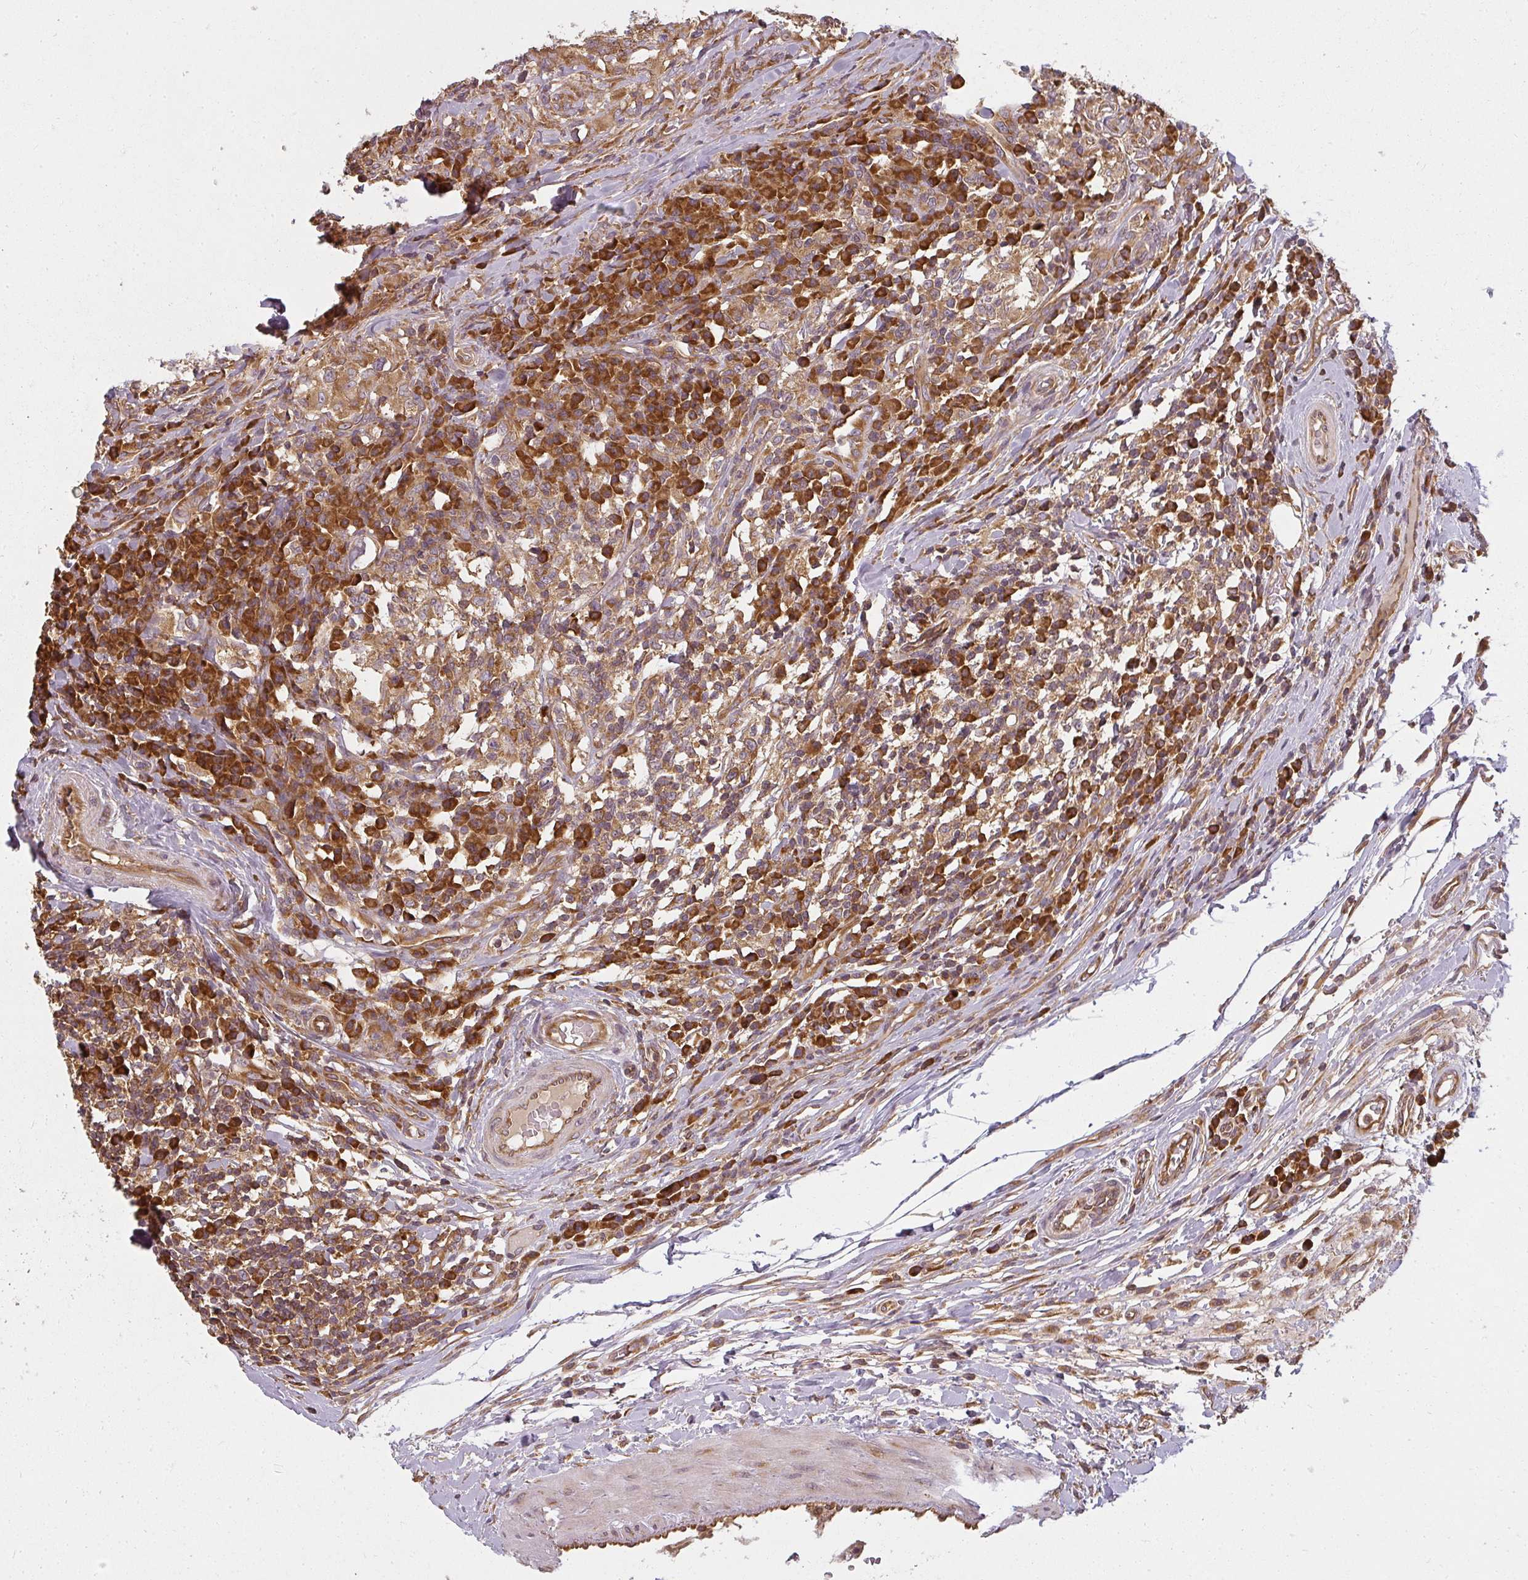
{"staining": {"intensity": "strong", "quantity": ">75%", "location": "cytoplasmic/membranous"}, "tissue": "head and neck cancer", "cell_type": "Tumor cells", "image_type": "cancer", "snomed": [{"axis": "morphology", "description": "Normal tissue, NOS"}, {"axis": "morphology", "description": "Squamous cell carcinoma, NOS"}, {"axis": "topography", "description": "Skeletal muscle"}, {"axis": "topography", "description": "Vascular tissue"}, {"axis": "topography", "description": "Peripheral nerve tissue"}, {"axis": "topography", "description": "Head-Neck"}], "caption": "Head and neck cancer stained with a protein marker shows strong staining in tumor cells.", "gene": "RPL24", "patient": {"sex": "male", "age": 66}}